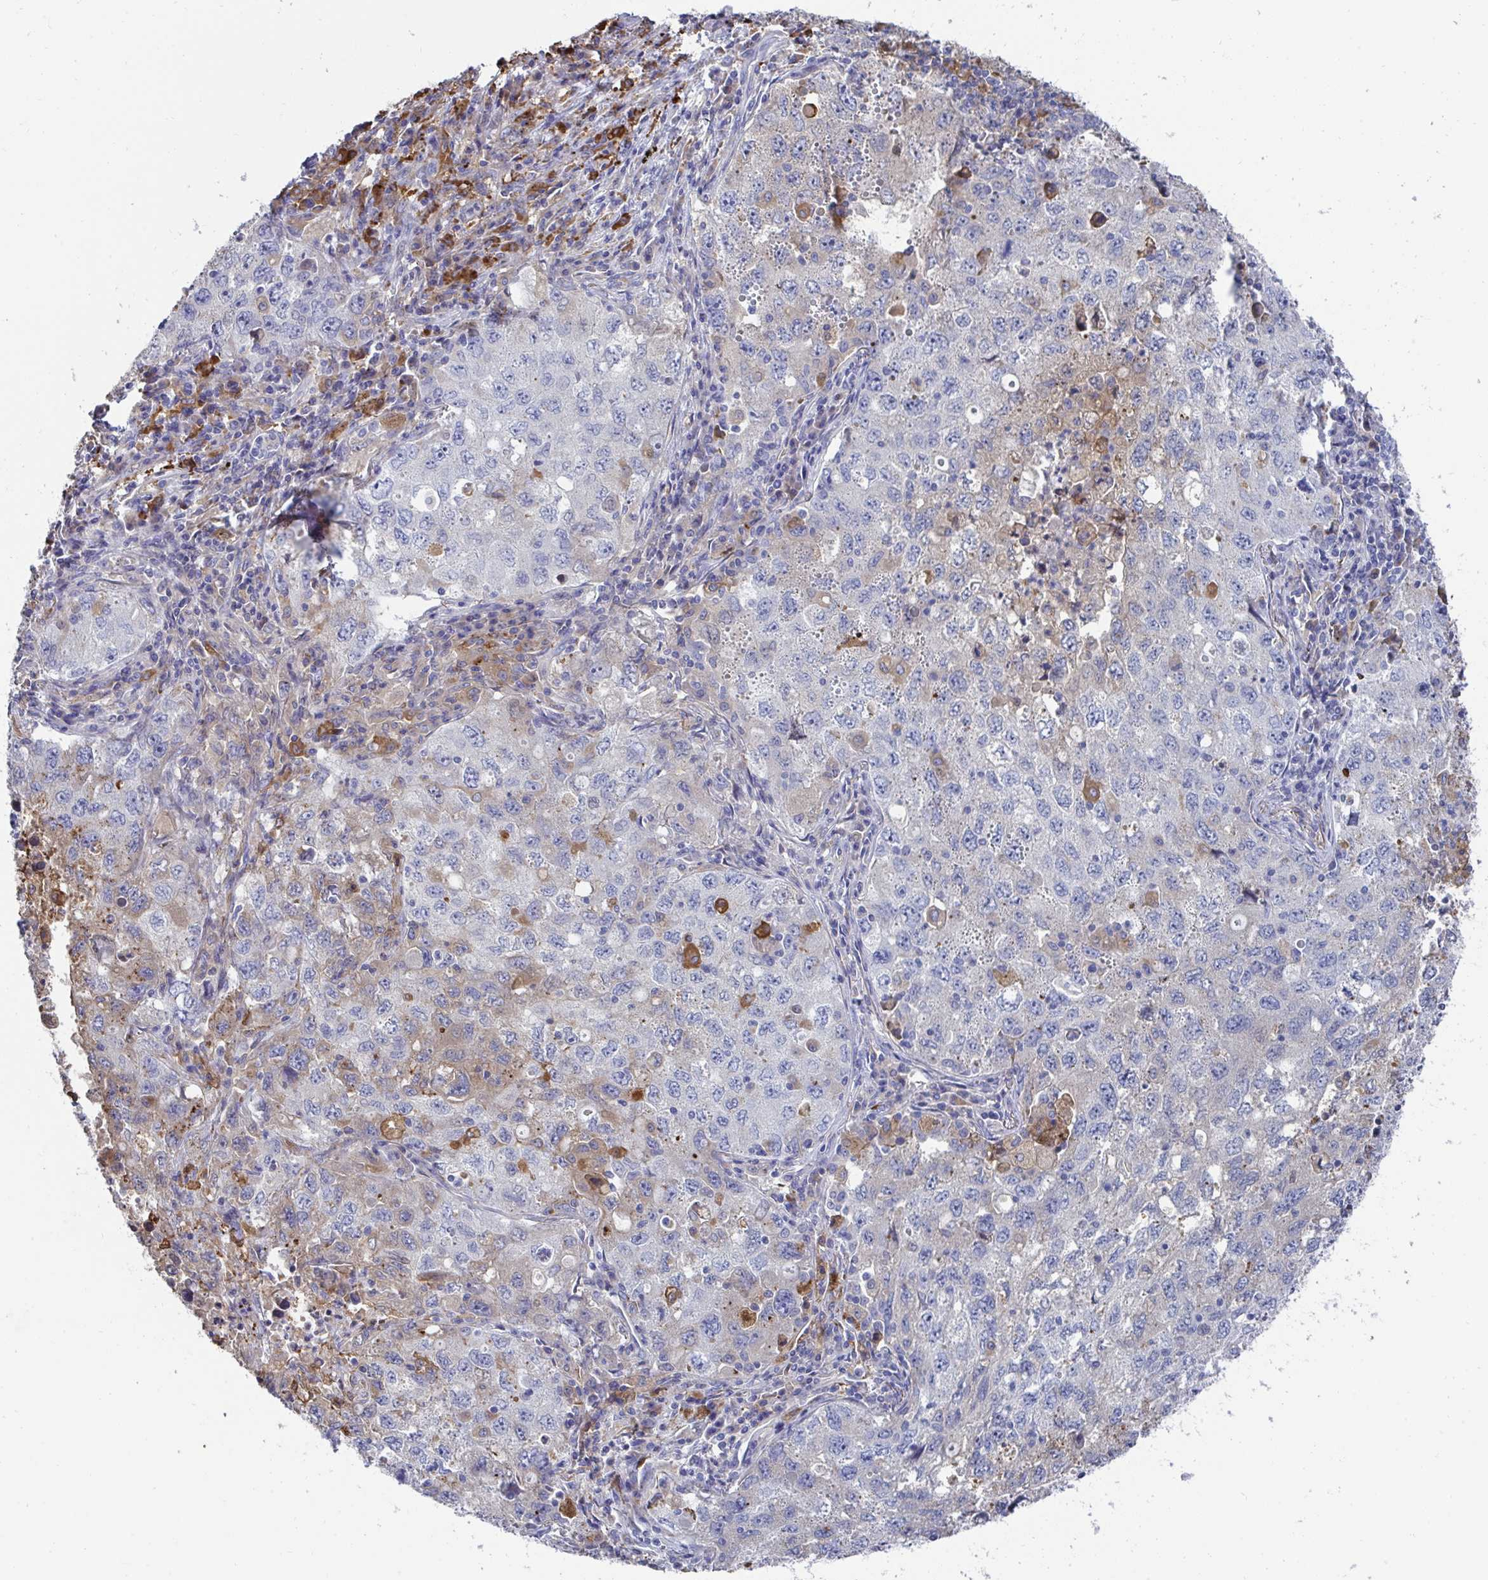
{"staining": {"intensity": "weak", "quantity": "<25%", "location": "cytoplasmic/membranous"}, "tissue": "lung cancer", "cell_type": "Tumor cells", "image_type": "cancer", "snomed": [{"axis": "morphology", "description": "Adenocarcinoma, NOS"}, {"axis": "topography", "description": "Lung"}], "caption": "This is an IHC micrograph of lung cancer (adenocarcinoma). There is no expression in tumor cells.", "gene": "FBXL13", "patient": {"sex": "female", "age": 57}}